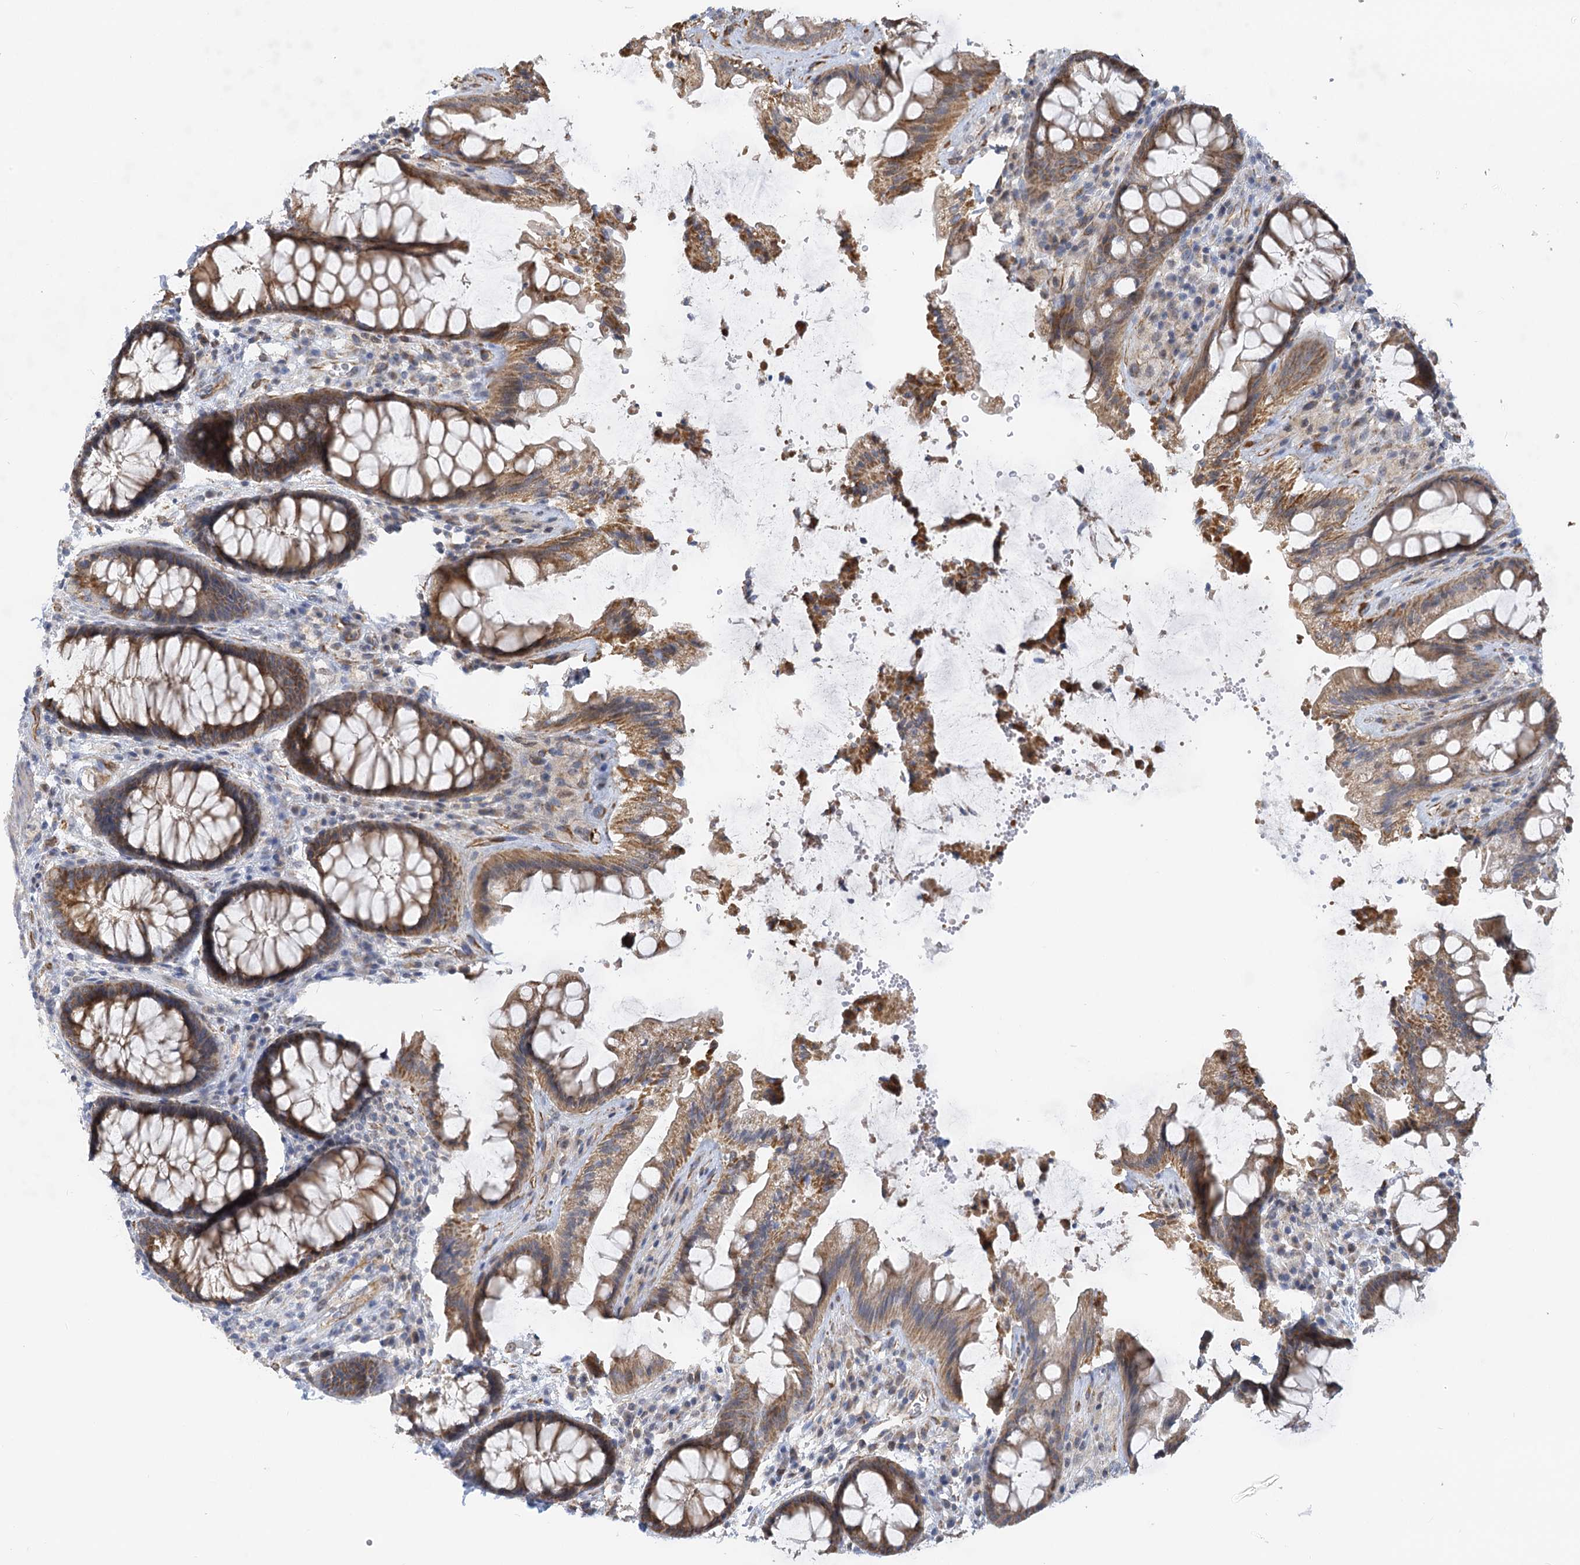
{"staining": {"intensity": "moderate", "quantity": ">75%", "location": "cytoplasmic/membranous"}, "tissue": "rectum", "cell_type": "Glandular cells", "image_type": "normal", "snomed": [{"axis": "morphology", "description": "Normal tissue, NOS"}, {"axis": "topography", "description": "Rectum"}], "caption": "Immunohistochemistry image of unremarkable rectum: rectum stained using immunohistochemistry exhibits medium levels of moderate protein expression localized specifically in the cytoplasmic/membranous of glandular cells, appearing as a cytoplasmic/membranous brown color.", "gene": "NELL2", "patient": {"sex": "female", "age": 46}}